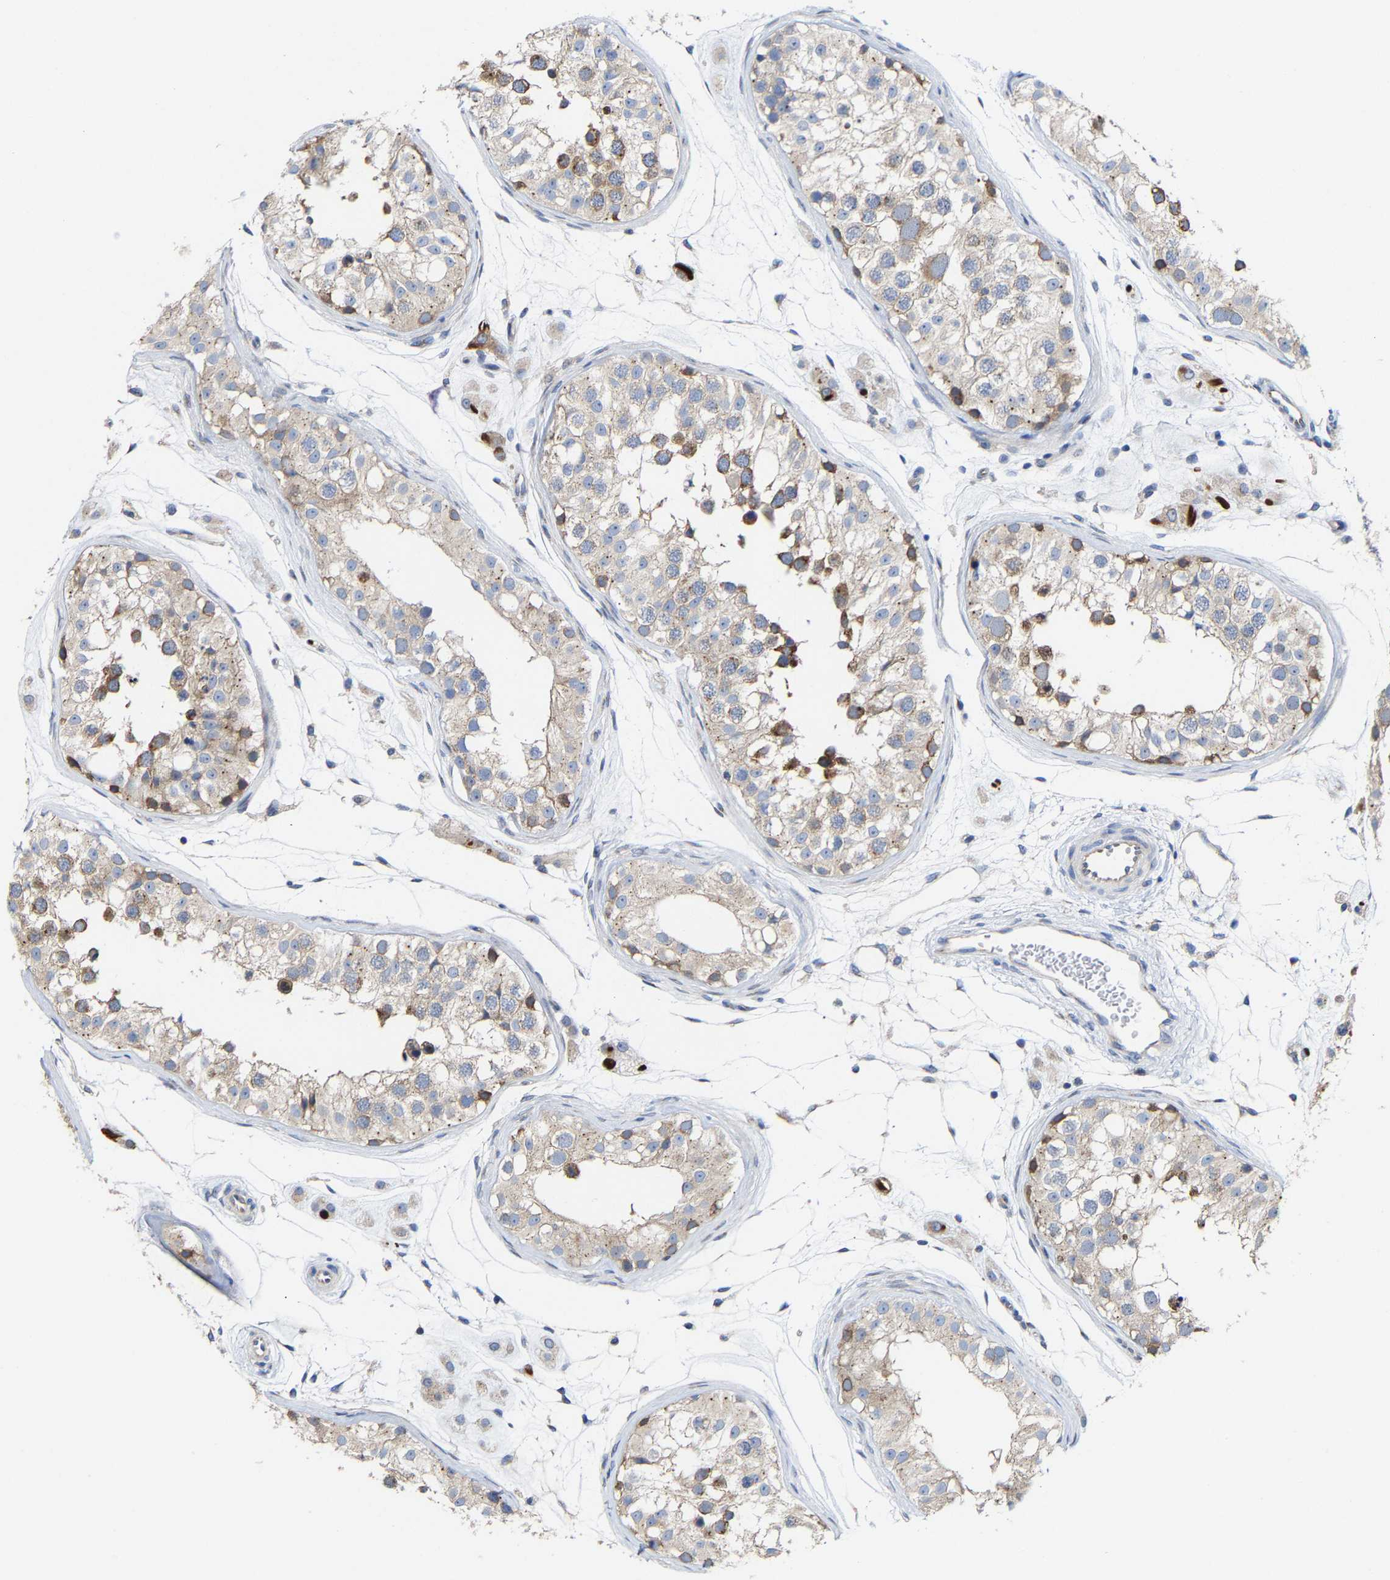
{"staining": {"intensity": "moderate", "quantity": "25%-75%", "location": "cytoplasmic/membranous"}, "tissue": "testis", "cell_type": "Cells in seminiferous ducts", "image_type": "normal", "snomed": [{"axis": "morphology", "description": "Normal tissue, NOS"}, {"axis": "morphology", "description": "Adenocarcinoma, metastatic, NOS"}, {"axis": "topography", "description": "Testis"}], "caption": "Protein analysis of normal testis reveals moderate cytoplasmic/membranous staining in about 25%-75% of cells in seminiferous ducts.", "gene": "PPP1R15A", "patient": {"sex": "male", "age": 26}}